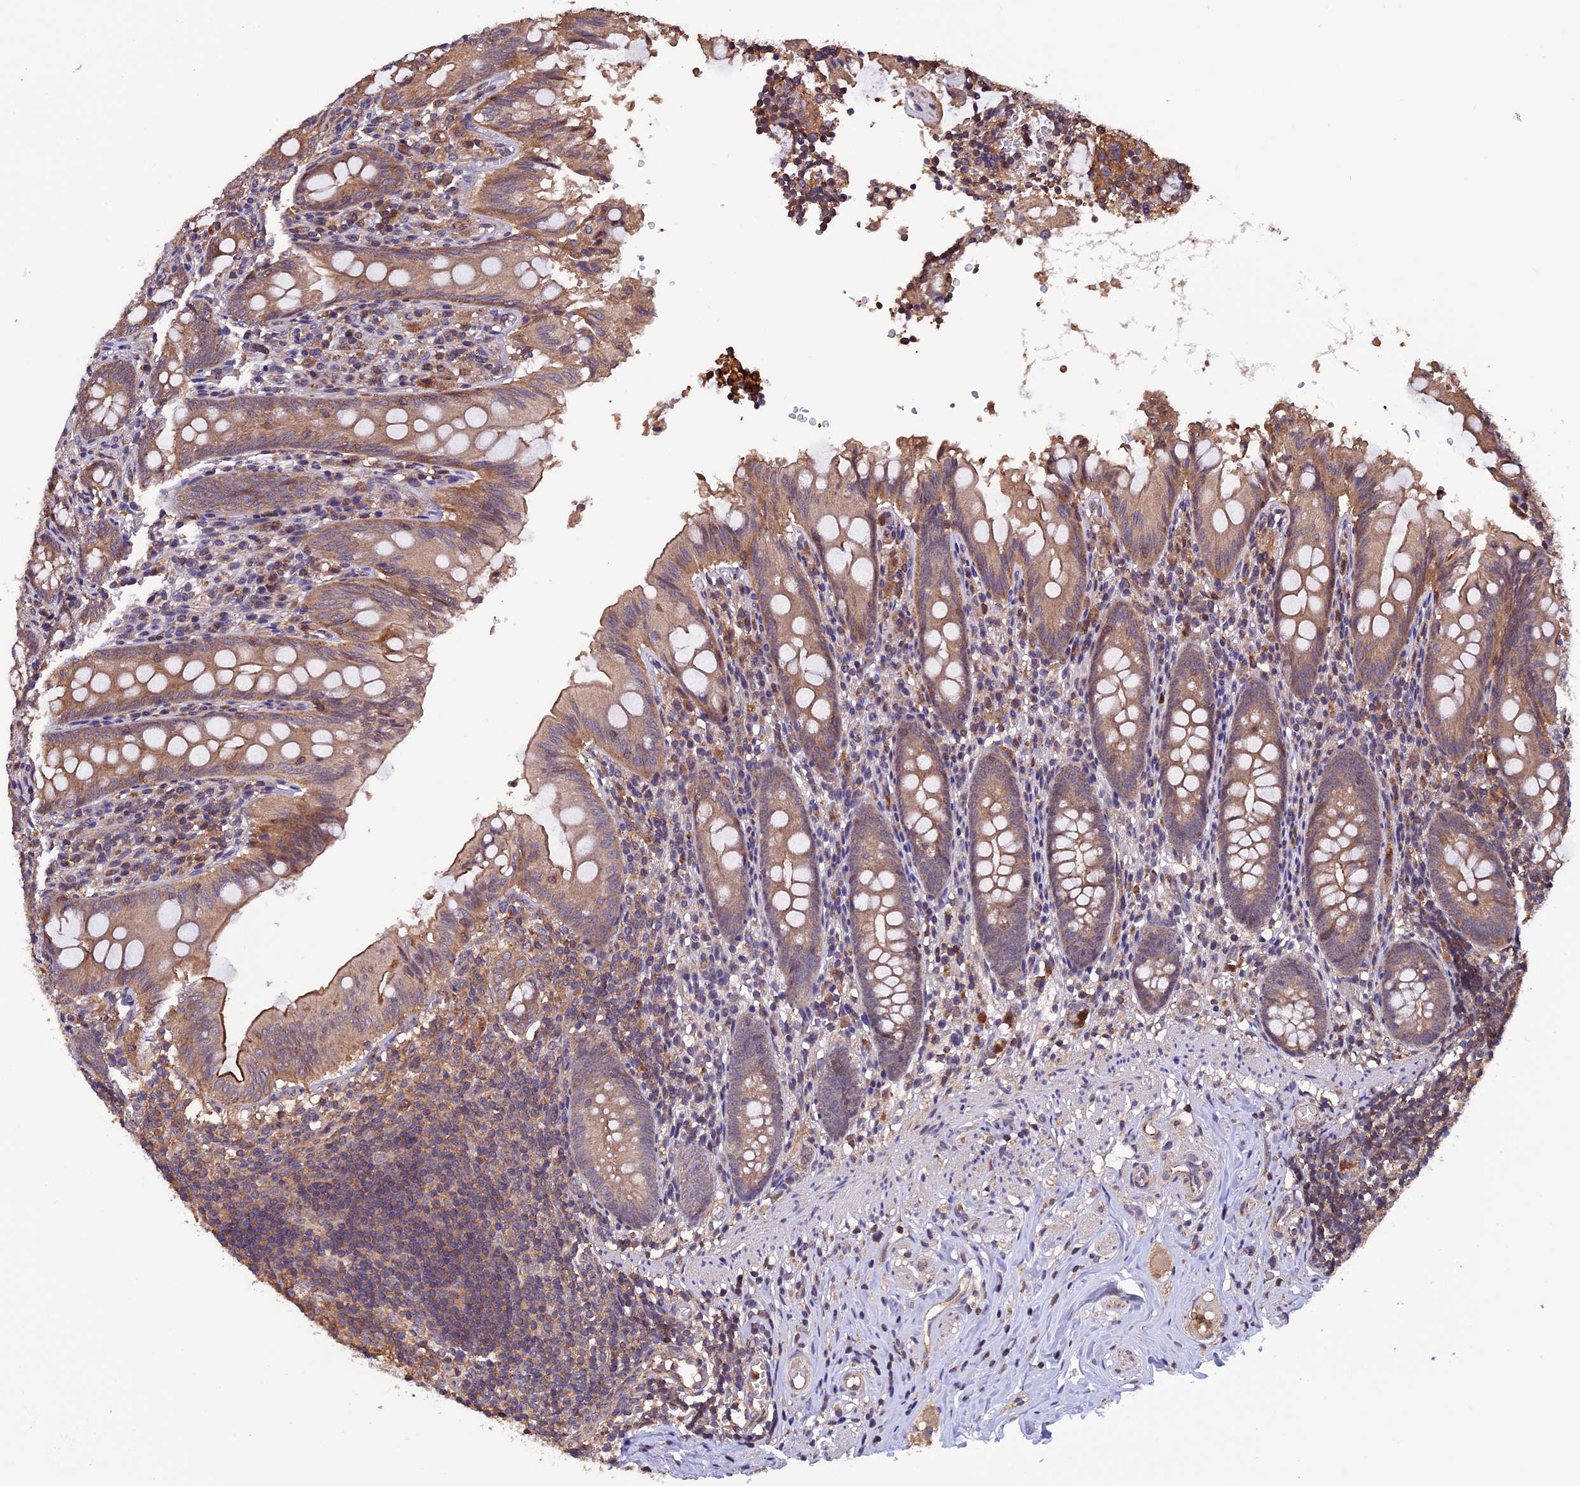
{"staining": {"intensity": "moderate", "quantity": ">75%", "location": "cytoplasmic/membranous"}, "tissue": "appendix", "cell_type": "Glandular cells", "image_type": "normal", "snomed": [{"axis": "morphology", "description": "Normal tissue, NOS"}, {"axis": "topography", "description": "Appendix"}], "caption": "Approximately >75% of glandular cells in unremarkable human appendix show moderate cytoplasmic/membranous protein expression as visualized by brown immunohistochemical staining.", "gene": "PKD2L2", "patient": {"sex": "male", "age": 55}}